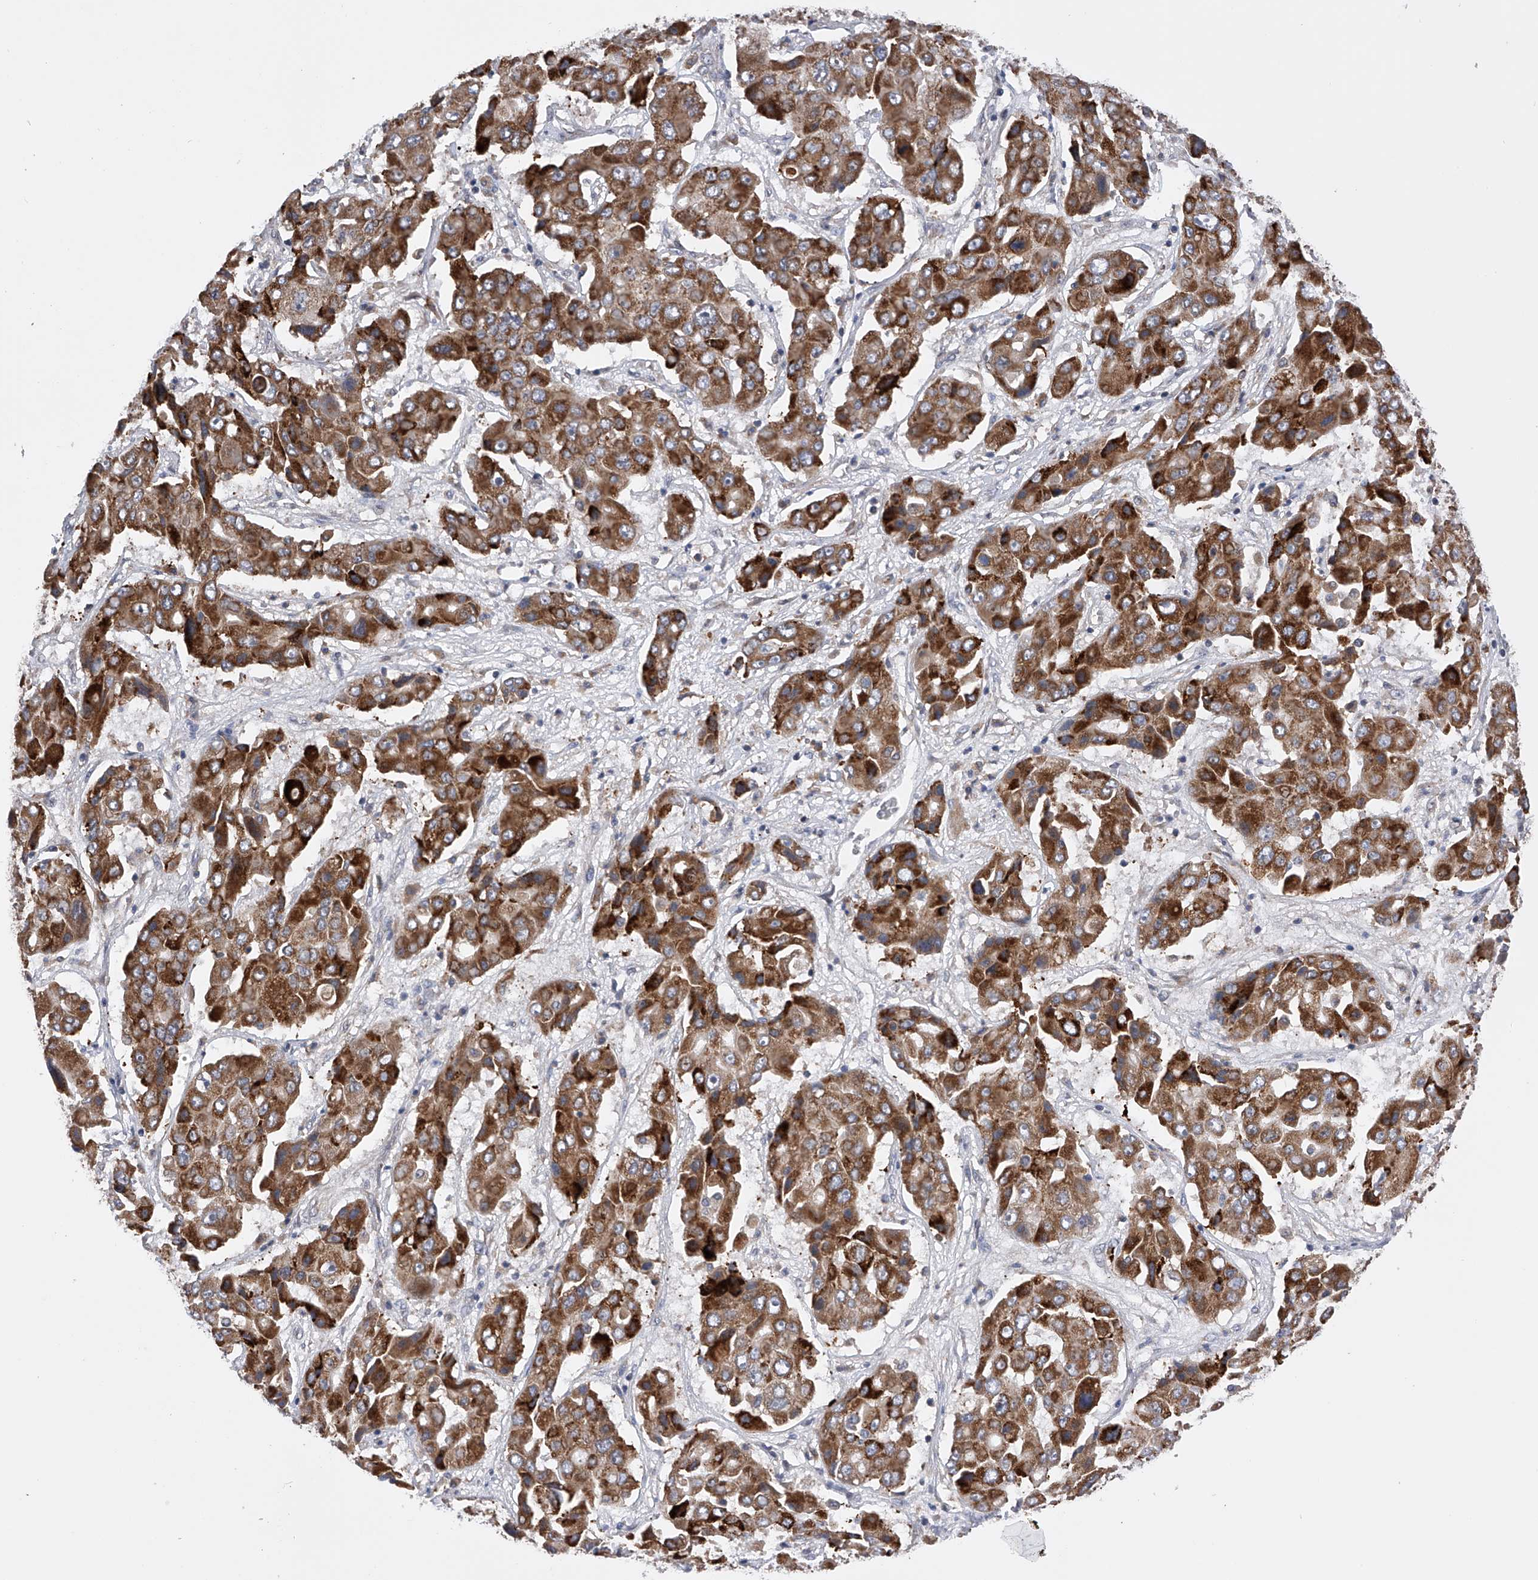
{"staining": {"intensity": "moderate", "quantity": ">75%", "location": "cytoplasmic/membranous"}, "tissue": "liver cancer", "cell_type": "Tumor cells", "image_type": "cancer", "snomed": [{"axis": "morphology", "description": "Cholangiocarcinoma"}, {"axis": "topography", "description": "Liver"}], "caption": "Cholangiocarcinoma (liver) stained with immunohistochemistry displays moderate cytoplasmic/membranous positivity in approximately >75% of tumor cells.", "gene": "SPOCK1", "patient": {"sex": "male", "age": 67}}